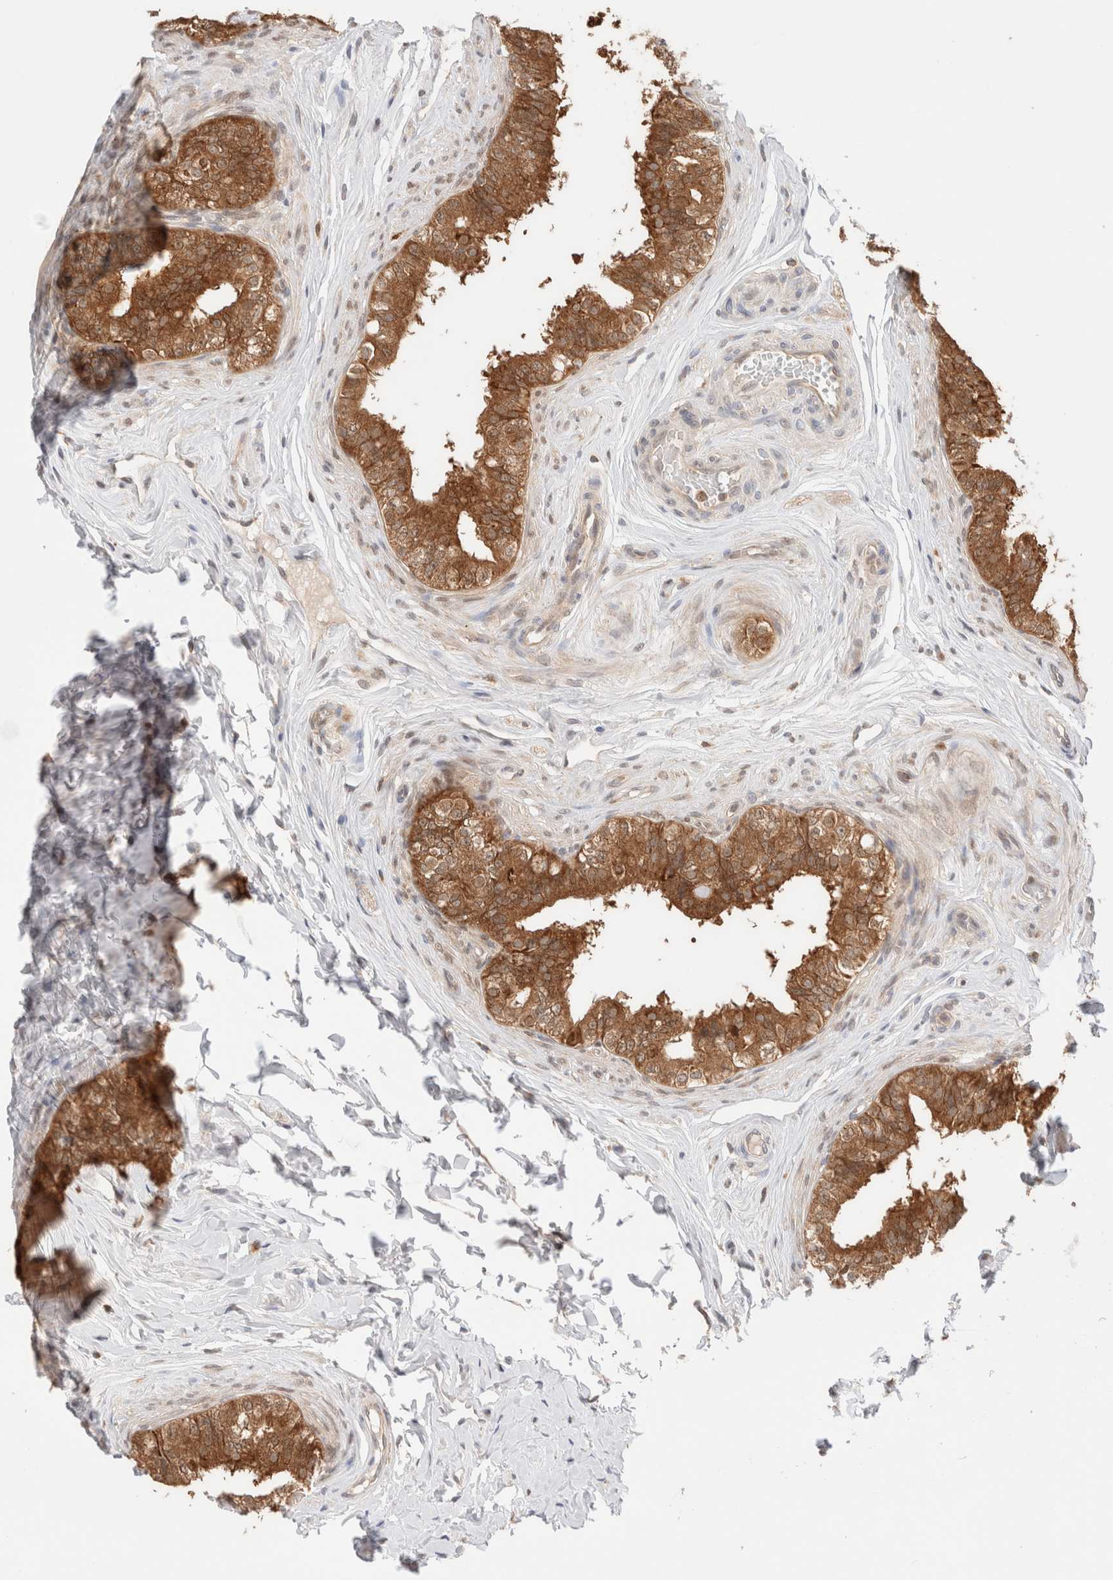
{"staining": {"intensity": "moderate", "quantity": ">75%", "location": "cytoplasmic/membranous"}, "tissue": "epididymis", "cell_type": "Glandular cells", "image_type": "normal", "snomed": [{"axis": "morphology", "description": "Normal tissue, NOS"}, {"axis": "topography", "description": "Testis"}, {"axis": "topography", "description": "Epididymis"}], "caption": "Protein analysis of benign epididymis displays moderate cytoplasmic/membranous expression in approximately >75% of glandular cells.", "gene": "XKR4", "patient": {"sex": "male", "age": 36}}